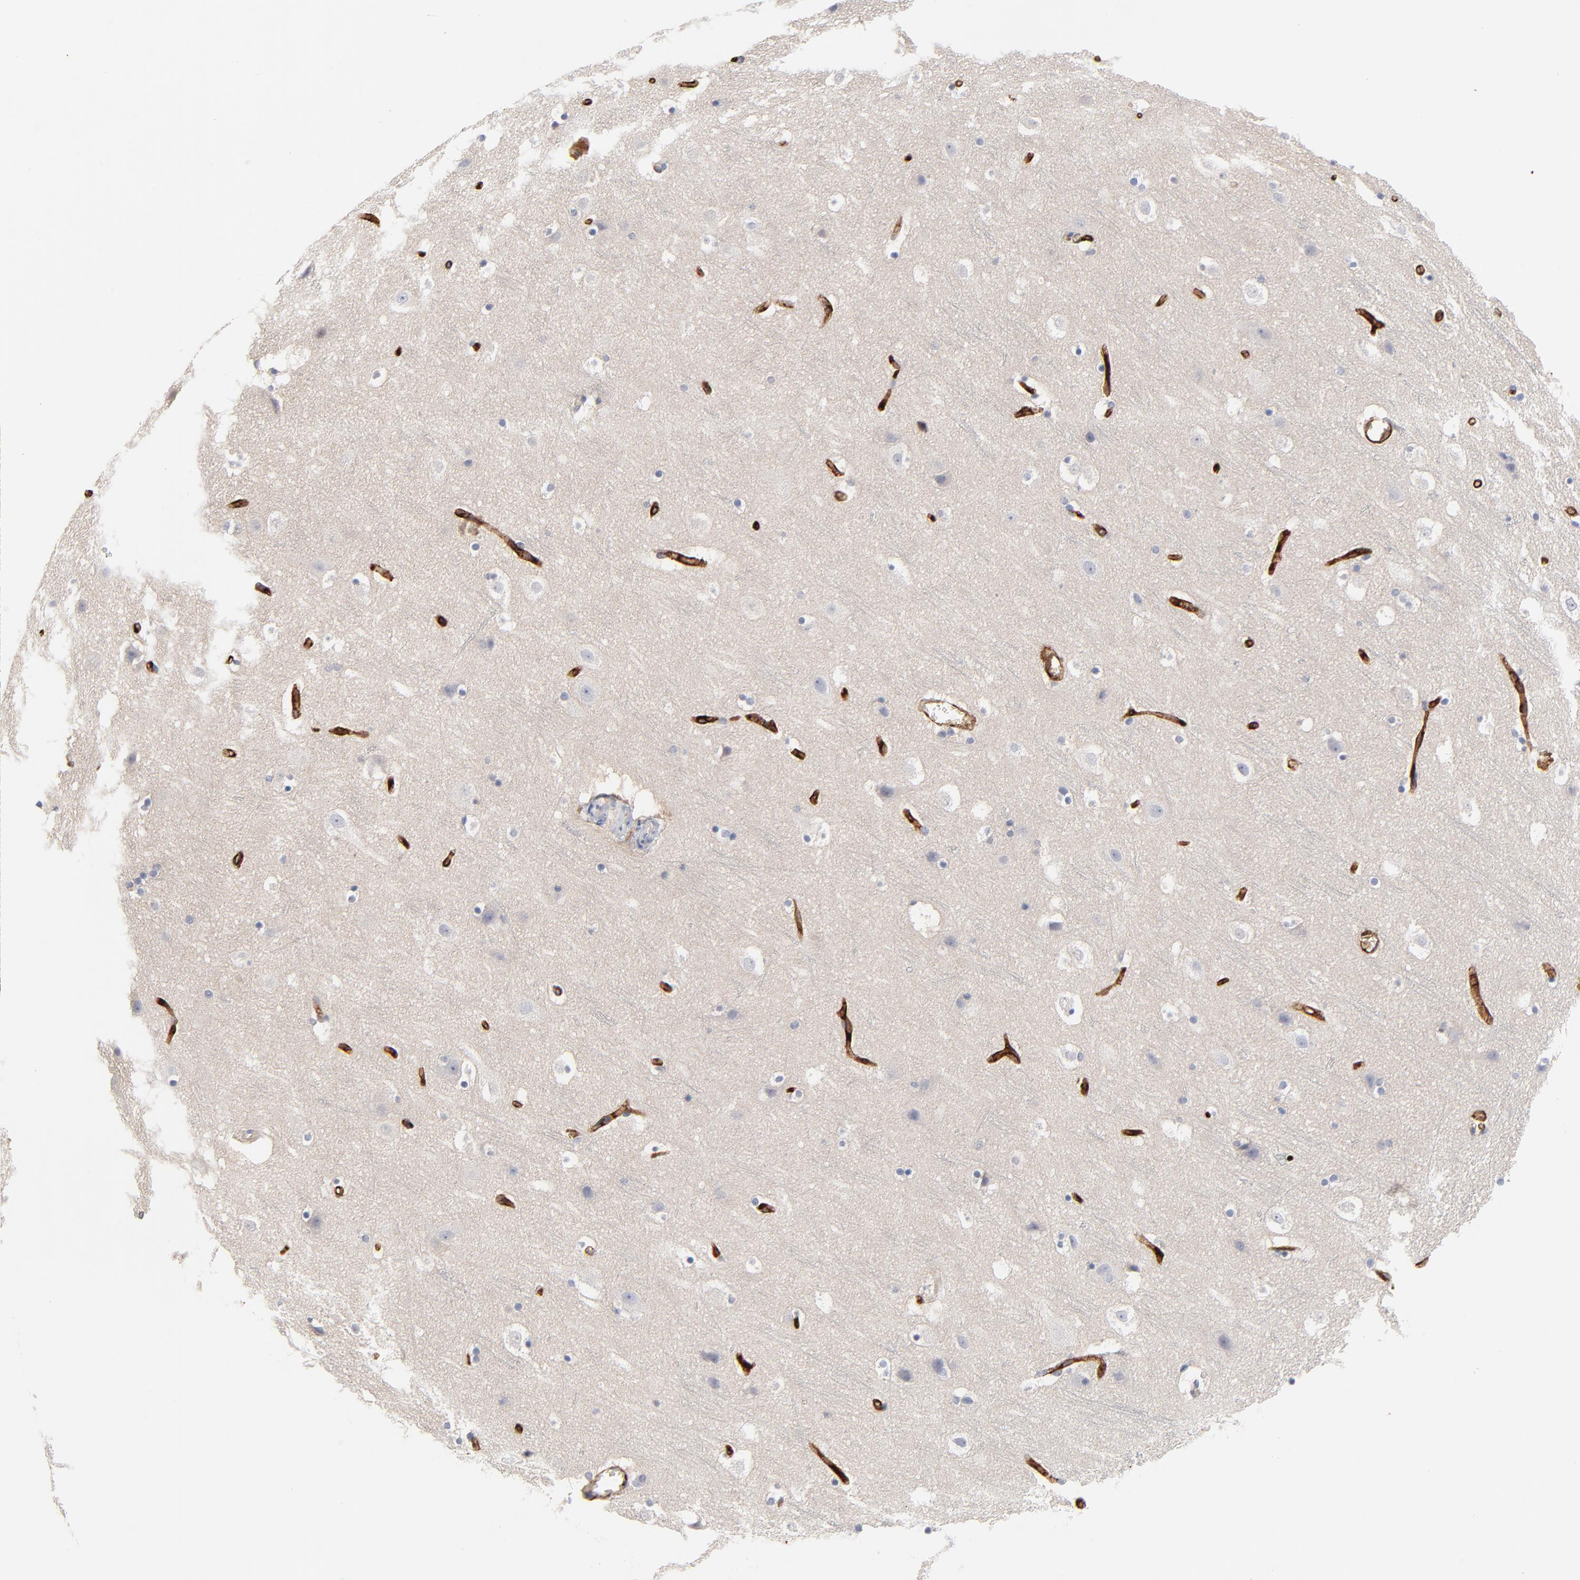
{"staining": {"intensity": "strong", "quantity": ">75%", "location": "cytoplasmic/membranous"}, "tissue": "cerebral cortex", "cell_type": "Endothelial cells", "image_type": "normal", "snomed": [{"axis": "morphology", "description": "Normal tissue, NOS"}, {"axis": "topography", "description": "Cerebral cortex"}], "caption": "Cerebral cortex stained for a protein (brown) displays strong cytoplasmic/membranous positive staining in about >75% of endothelial cells.", "gene": "SLC16A1", "patient": {"sex": "male", "age": 45}}